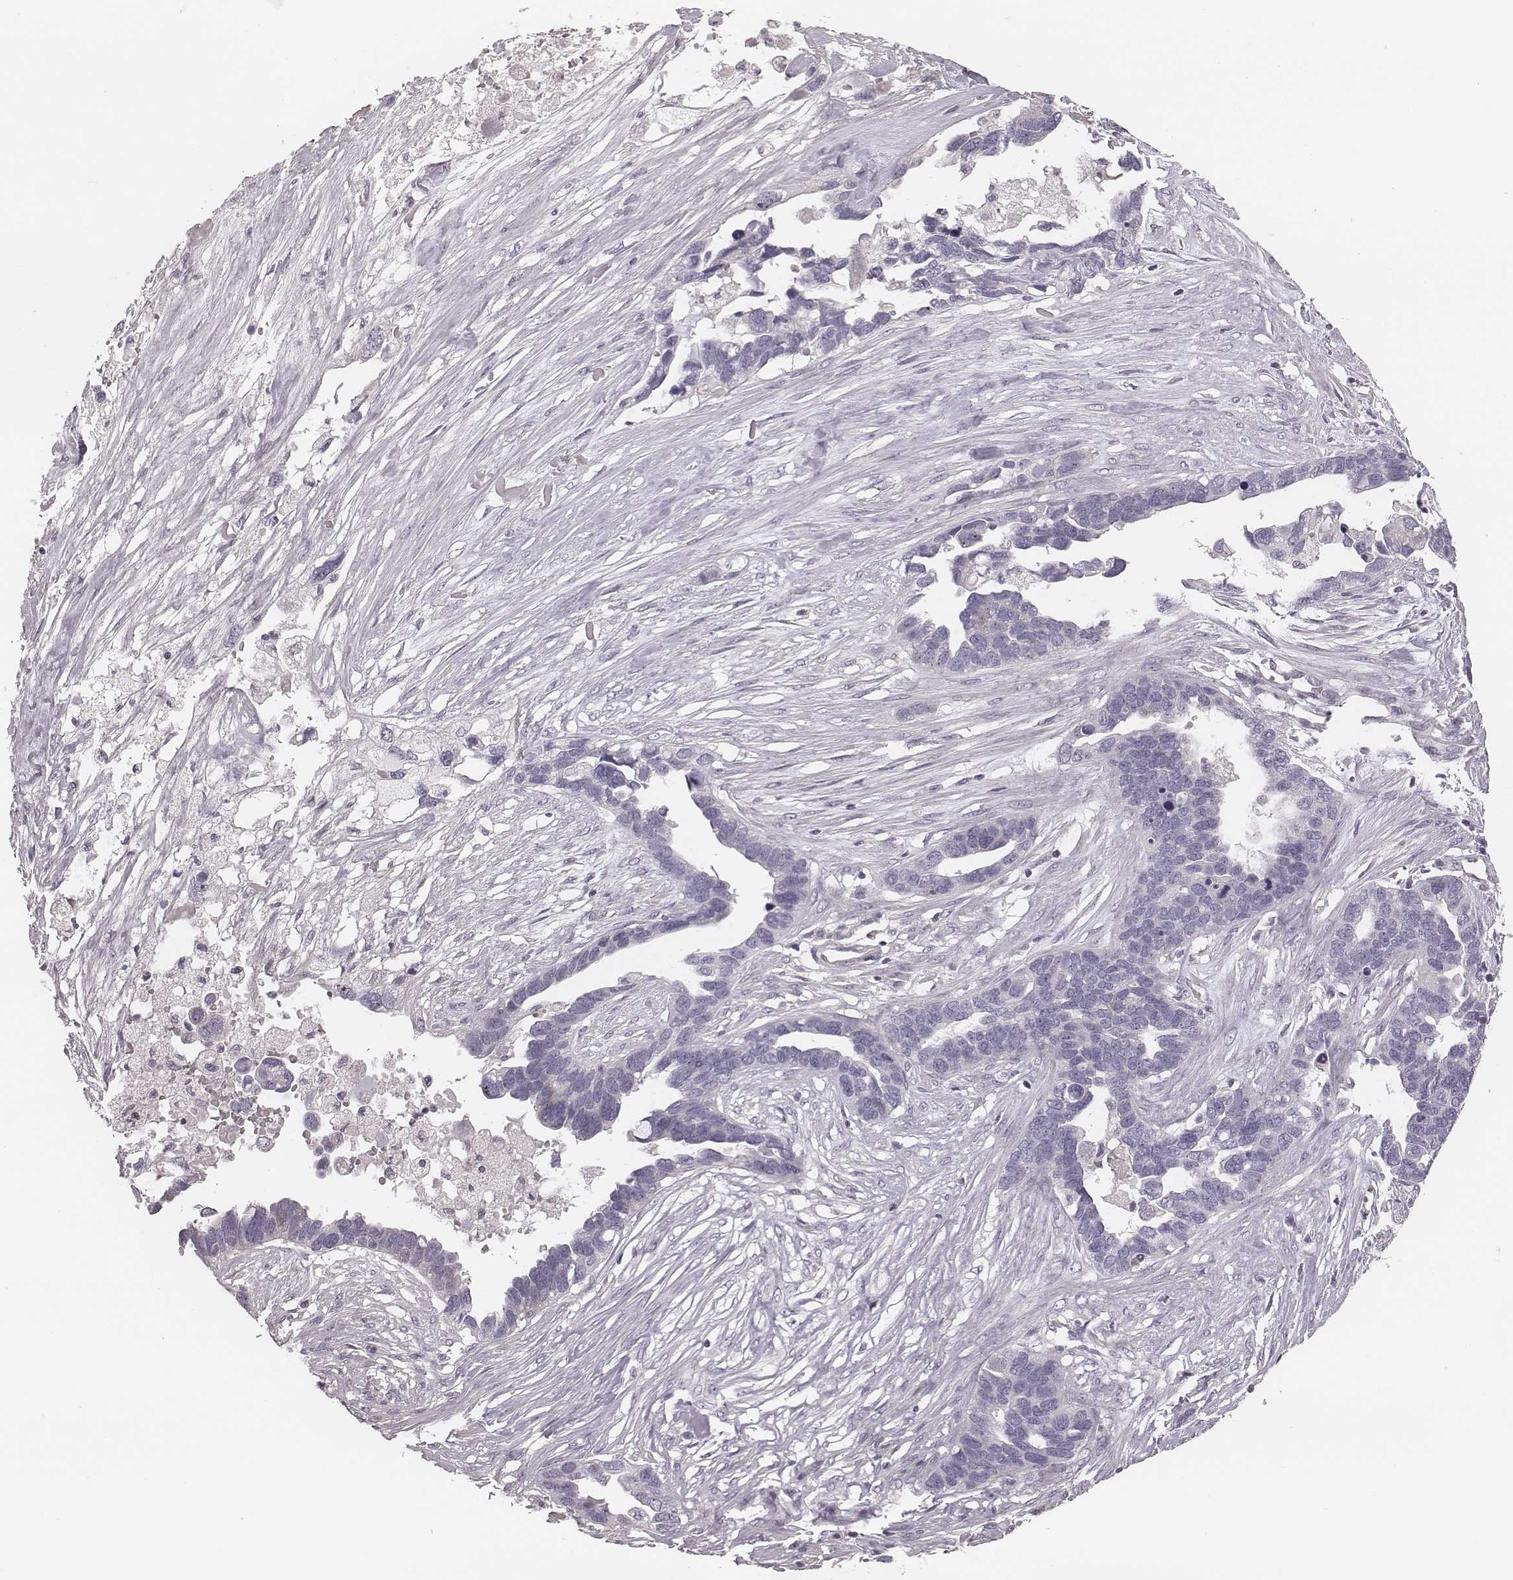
{"staining": {"intensity": "negative", "quantity": "none", "location": "none"}, "tissue": "ovarian cancer", "cell_type": "Tumor cells", "image_type": "cancer", "snomed": [{"axis": "morphology", "description": "Cystadenocarcinoma, serous, NOS"}, {"axis": "topography", "description": "Ovary"}], "caption": "There is no significant staining in tumor cells of ovarian serous cystadenocarcinoma.", "gene": "S100Z", "patient": {"sex": "female", "age": 54}}